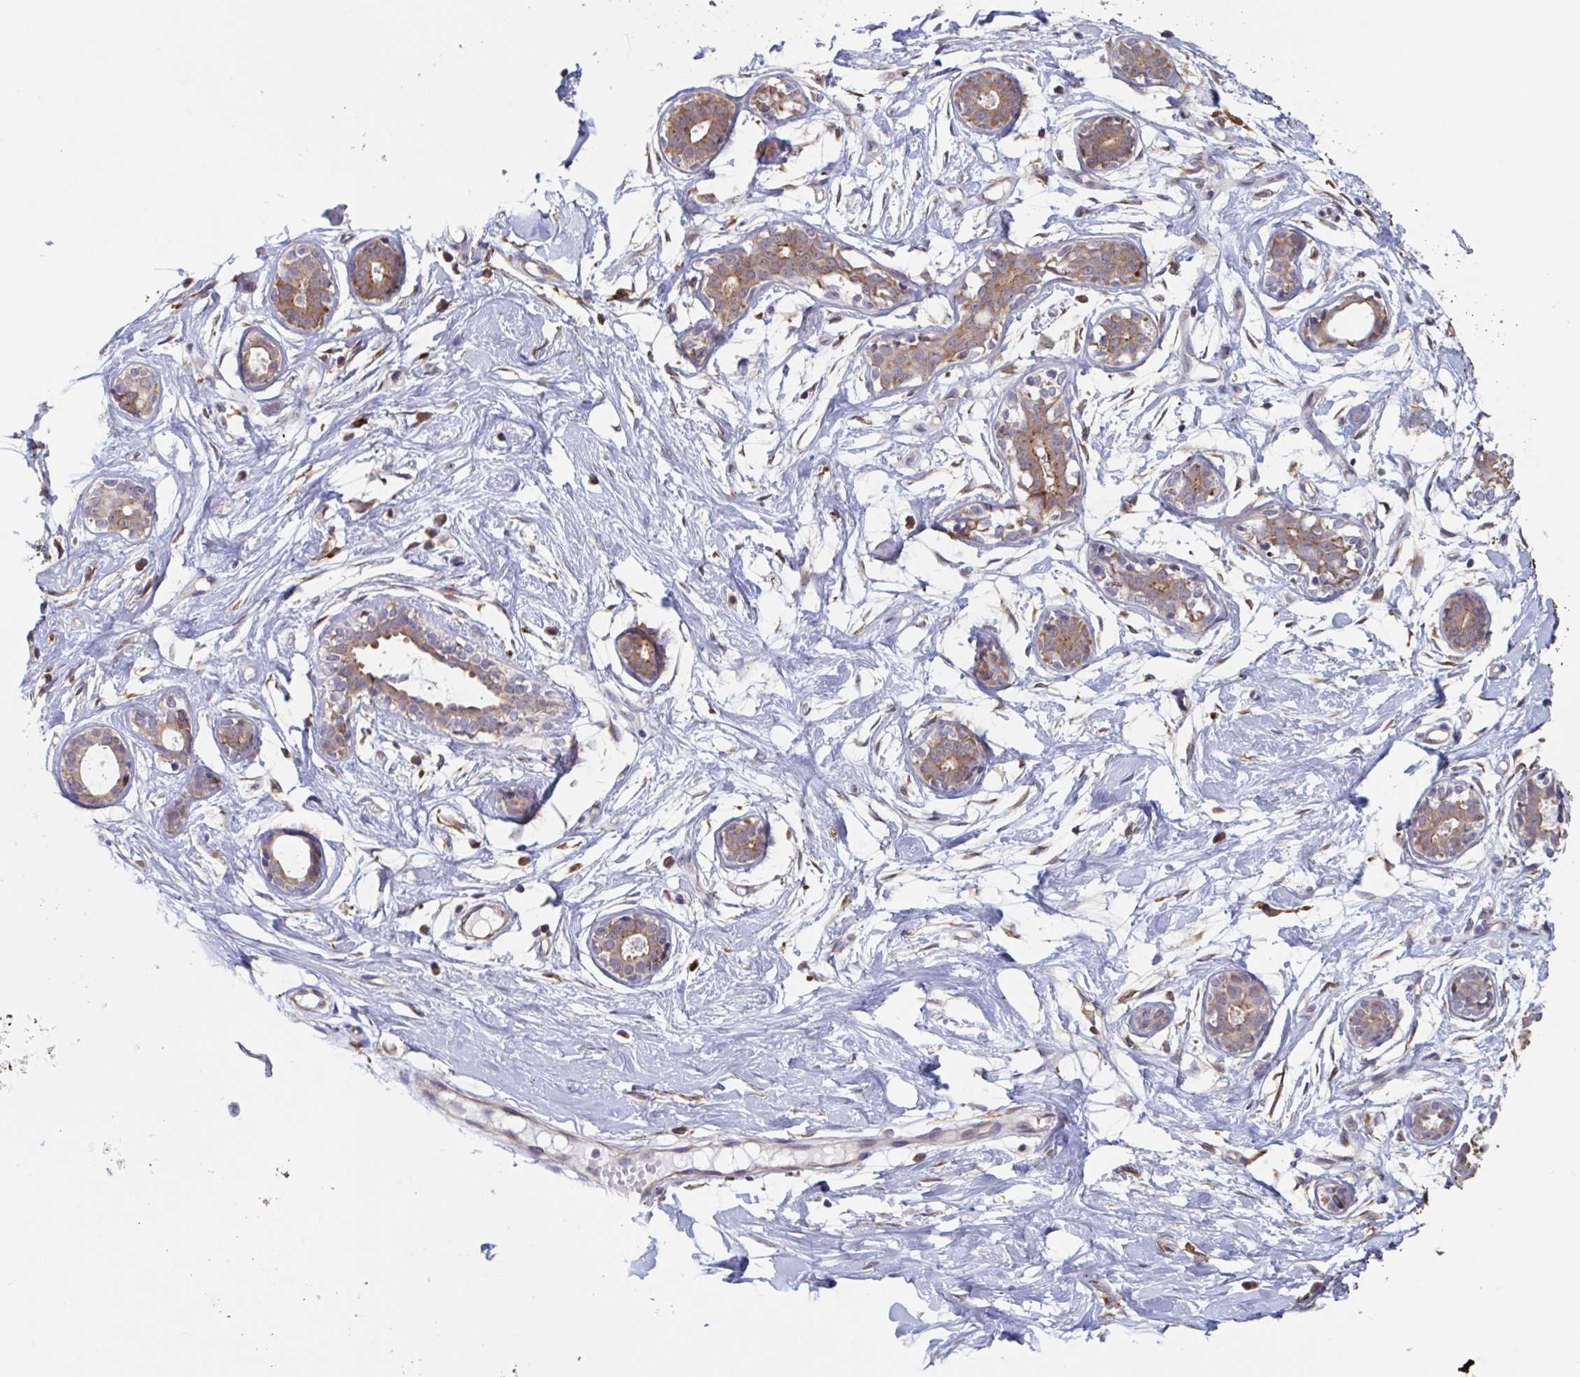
{"staining": {"intensity": "moderate", "quantity": ">75%", "location": "cytoplasmic/membranous"}, "tissue": "breast", "cell_type": "Adipocytes", "image_type": "normal", "snomed": [{"axis": "morphology", "description": "Normal tissue, NOS"}, {"axis": "topography", "description": "Breast"}], "caption": "Benign breast exhibits moderate cytoplasmic/membranous staining in about >75% of adipocytes, visualized by immunohistochemistry. (DAB (3,3'-diaminobenzidine) = brown stain, brightfield microscopy at high magnification).", "gene": "SNX8", "patient": {"sex": "female", "age": 27}}